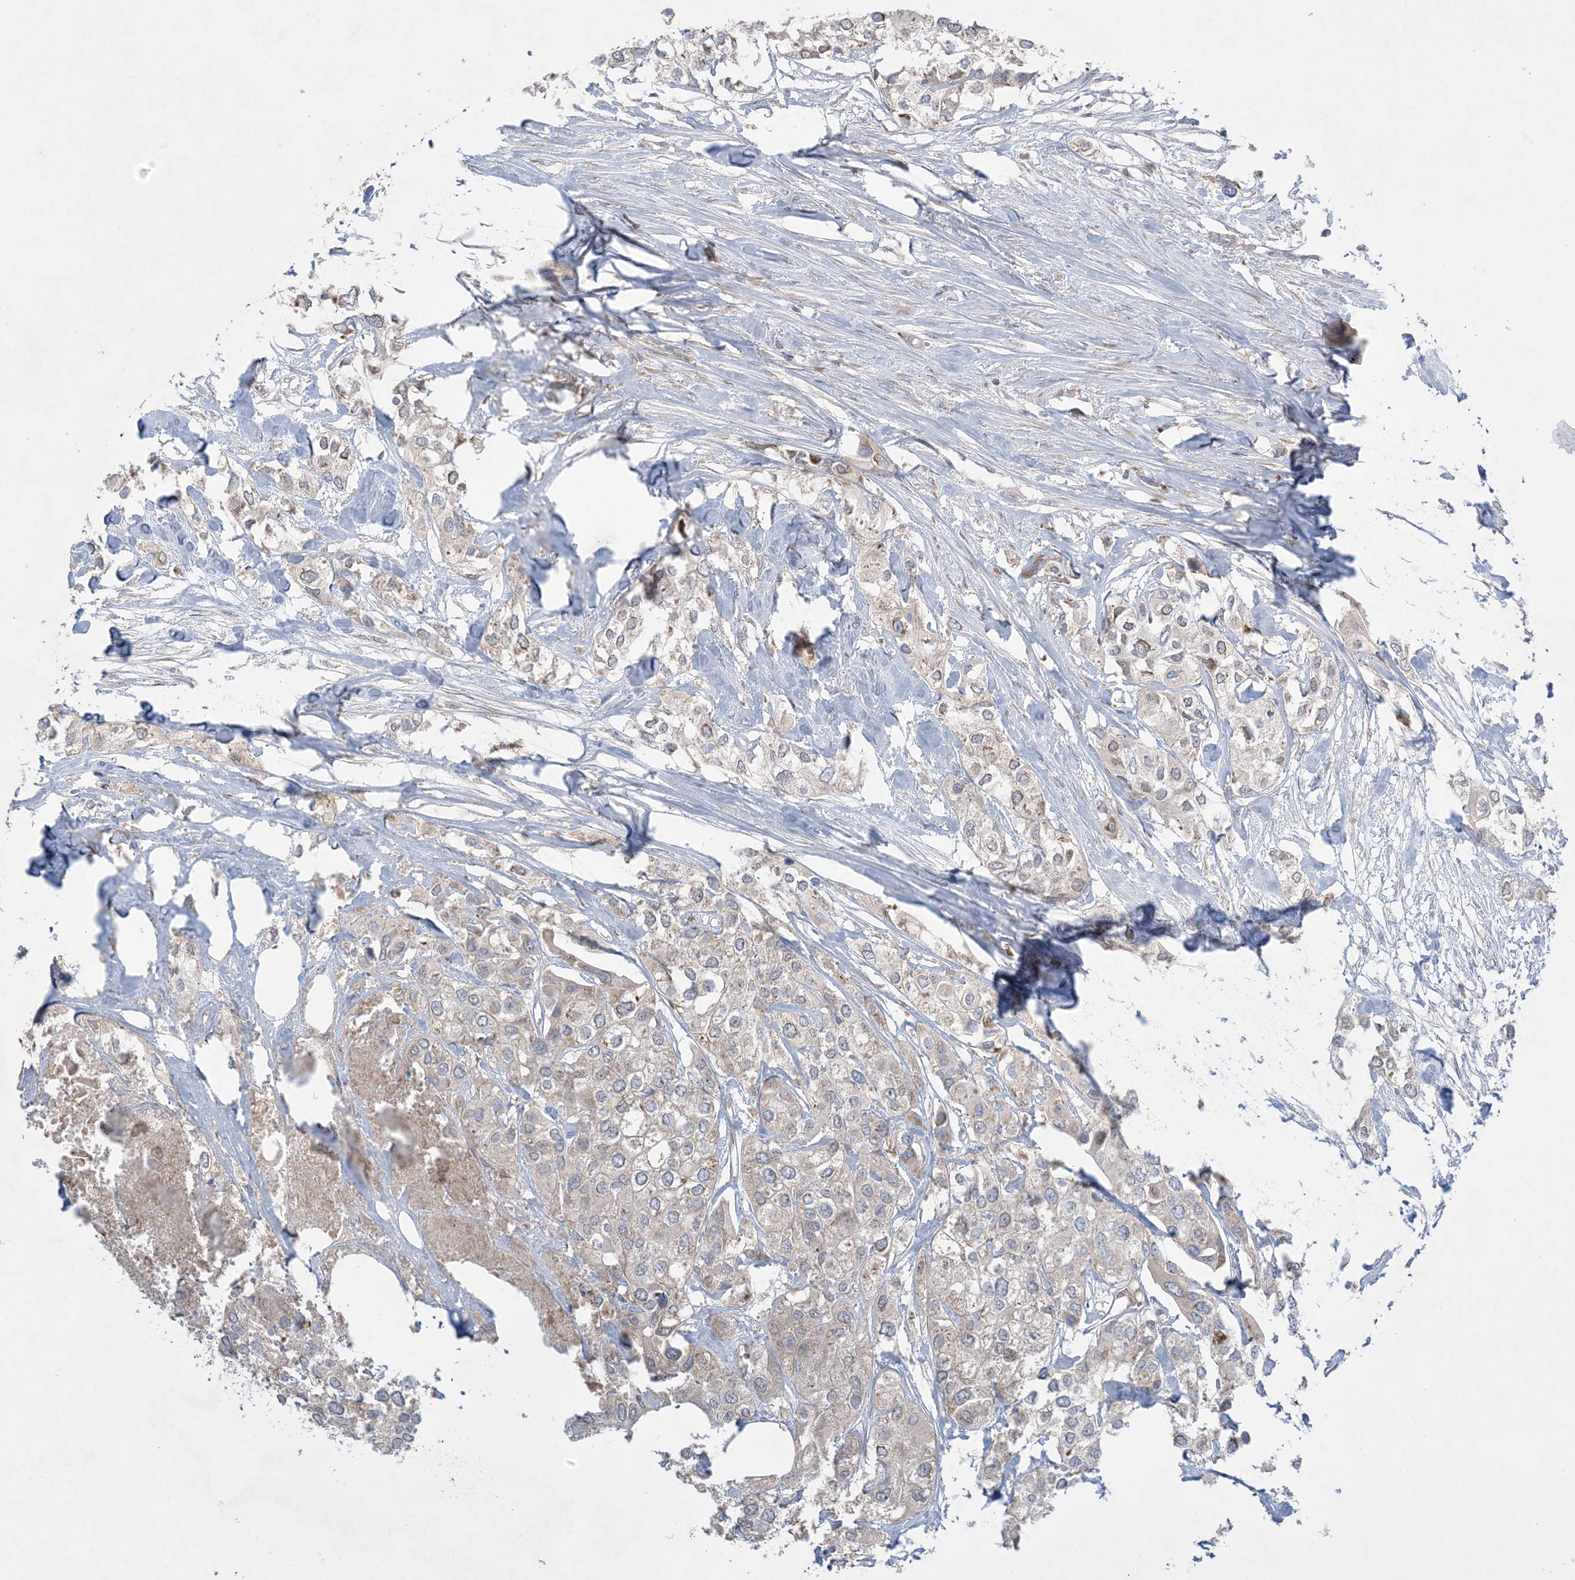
{"staining": {"intensity": "weak", "quantity": "<25%", "location": "cytoplasmic/membranous"}, "tissue": "urothelial cancer", "cell_type": "Tumor cells", "image_type": "cancer", "snomed": [{"axis": "morphology", "description": "Urothelial carcinoma, High grade"}, {"axis": "topography", "description": "Urinary bladder"}], "caption": "DAB (3,3'-diaminobenzidine) immunohistochemical staining of urothelial carcinoma (high-grade) exhibits no significant positivity in tumor cells.", "gene": "MMGT1", "patient": {"sex": "male", "age": 64}}